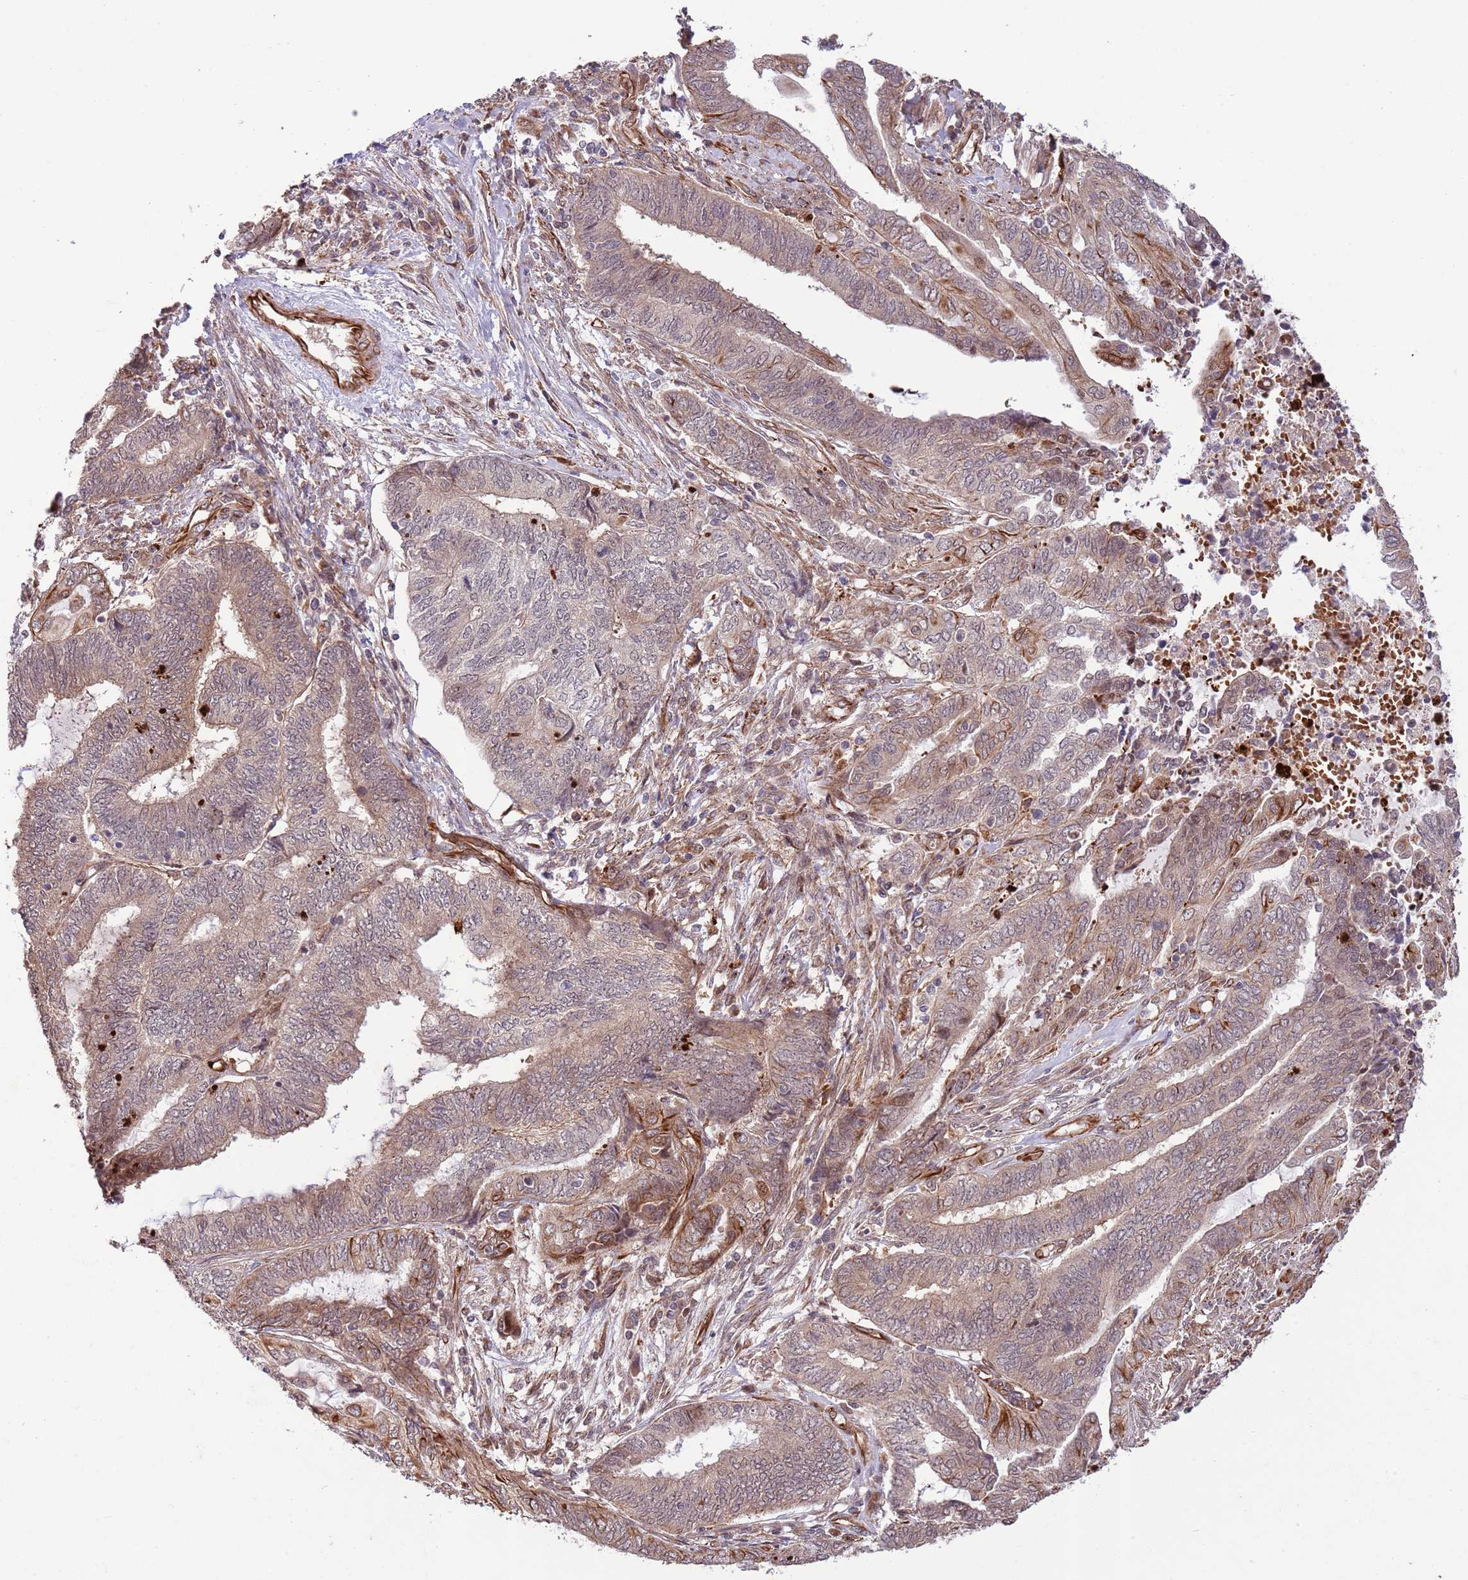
{"staining": {"intensity": "weak", "quantity": "25%-75%", "location": "cytoplasmic/membranous"}, "tissue": "endometrial cancer", "cell_type": "Tumor cells", "image_type": "cancer", "snomed": [{"axis": "morphology", "description": "Adenocarcinoma, NOS"}, {"axis": "topography", "description": "Uterus"}, {"axis": "topography", "description": "Endometrium"}], "caption": "Tumor cells exhibit low levels of weak cytoplasmic/membranous expression in about 25%-75% of cells in endometrial adenocarcinoma.", "gene": "NEK3", "patient": {"sex": "female", "age": 70}}